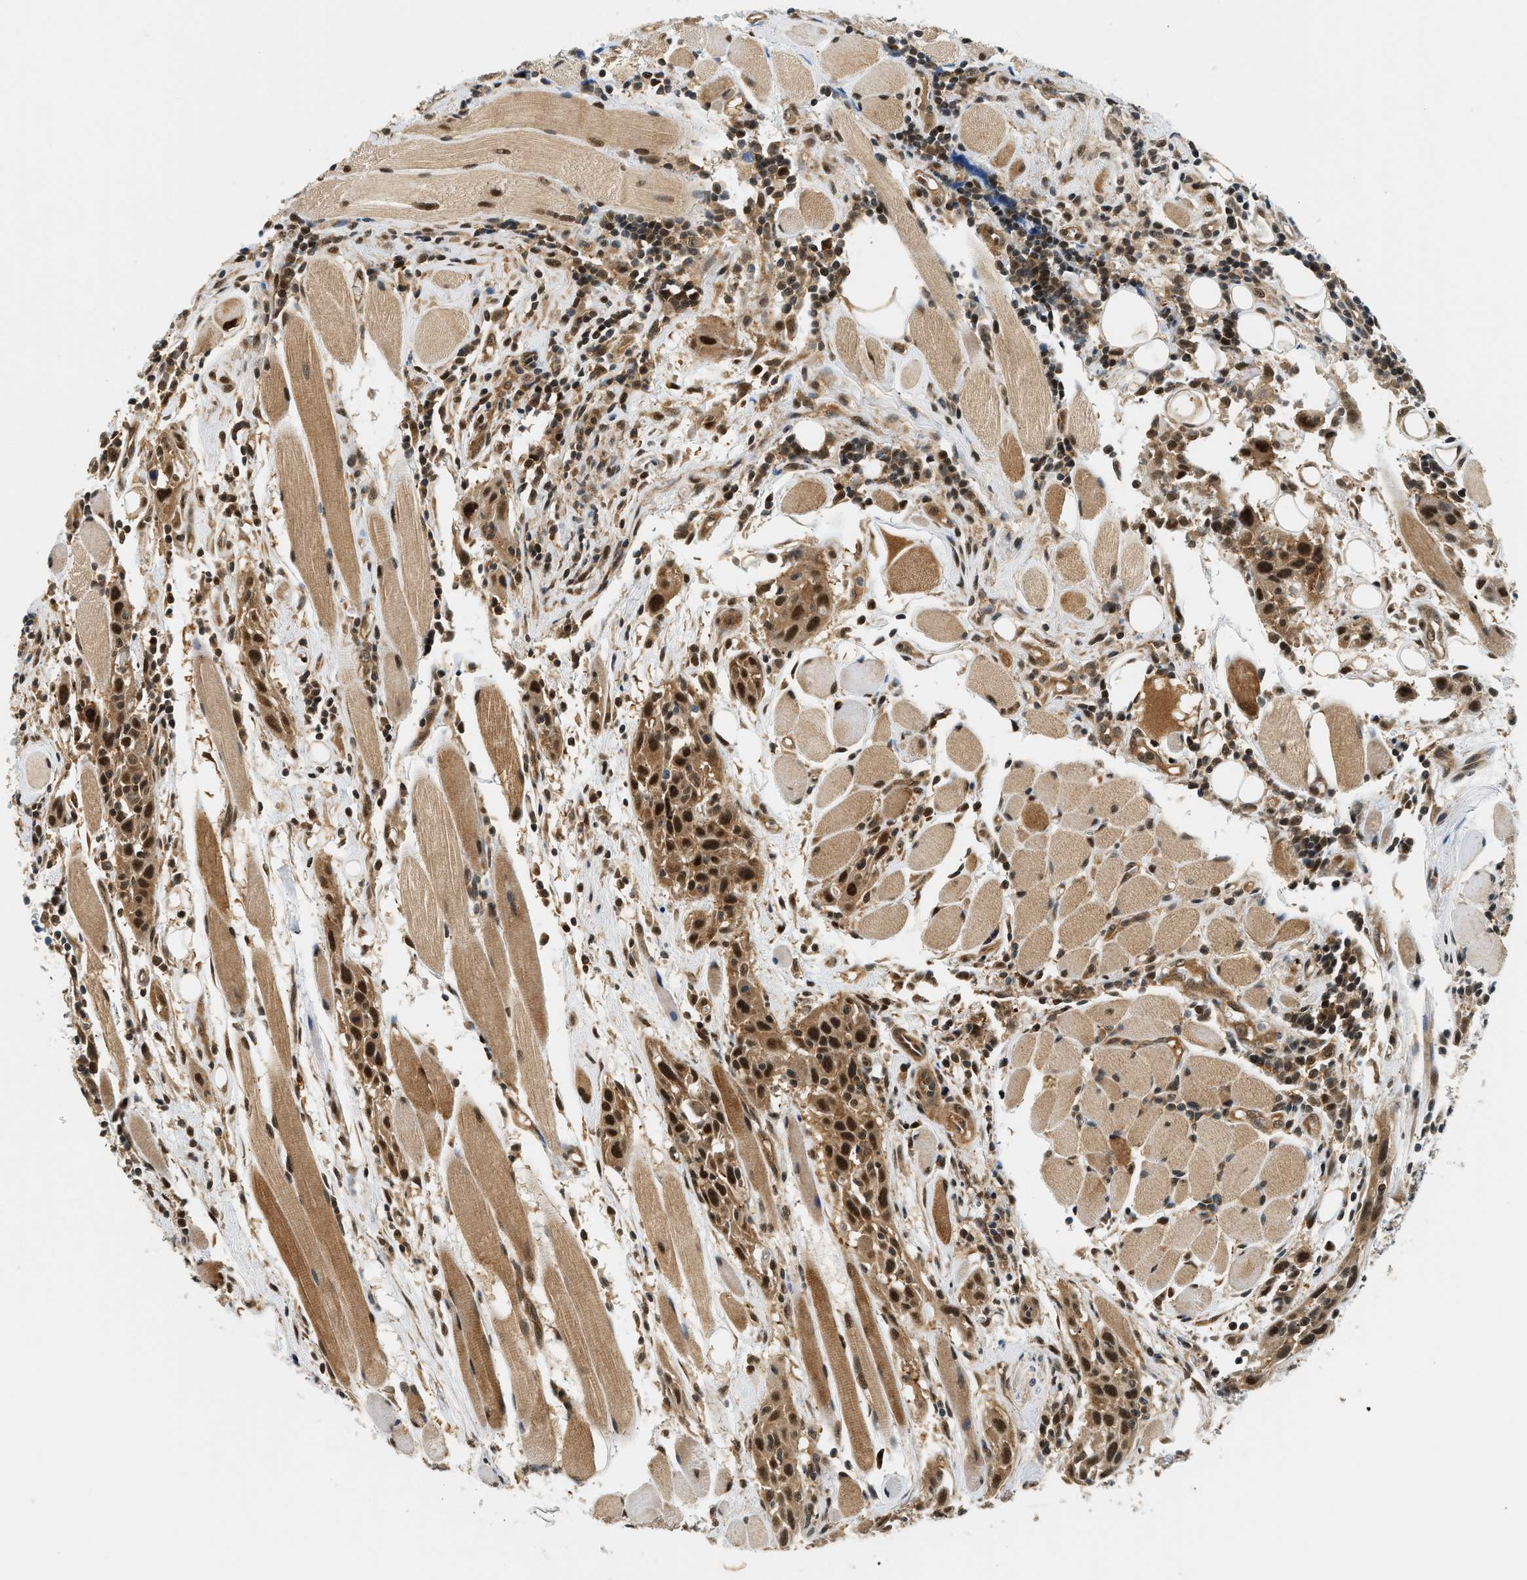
{"staining": {"intensity": "strong", "quantity": ">75%", "location": "cytoplasmic/membranous,nuclear"}, "tissue": "head and neck cancer", "cell_type": "Tumor cells", "image_type": "cancer", "snomed": [{"axis": "morphology", "description": "Squamous cell carcinoma, NOS"}, {"axis": "topography", "description": "Oral tissue"}, {"axis": "topography", "description": "Head-Neck"}], "caption": "Protein staining reveals strong cytoplasmic/membranous and nuclear expression in about >75% of tumor cells in squamous cell carcinoma (head and neck). The staining was performed using DAB to visualize the protein expression in brown, while the nuclei were stained in blue with hematoxylin (Magnification: 20x).", "gene": "PSMD3", "patient": {"sex": "female", "age": 50}}